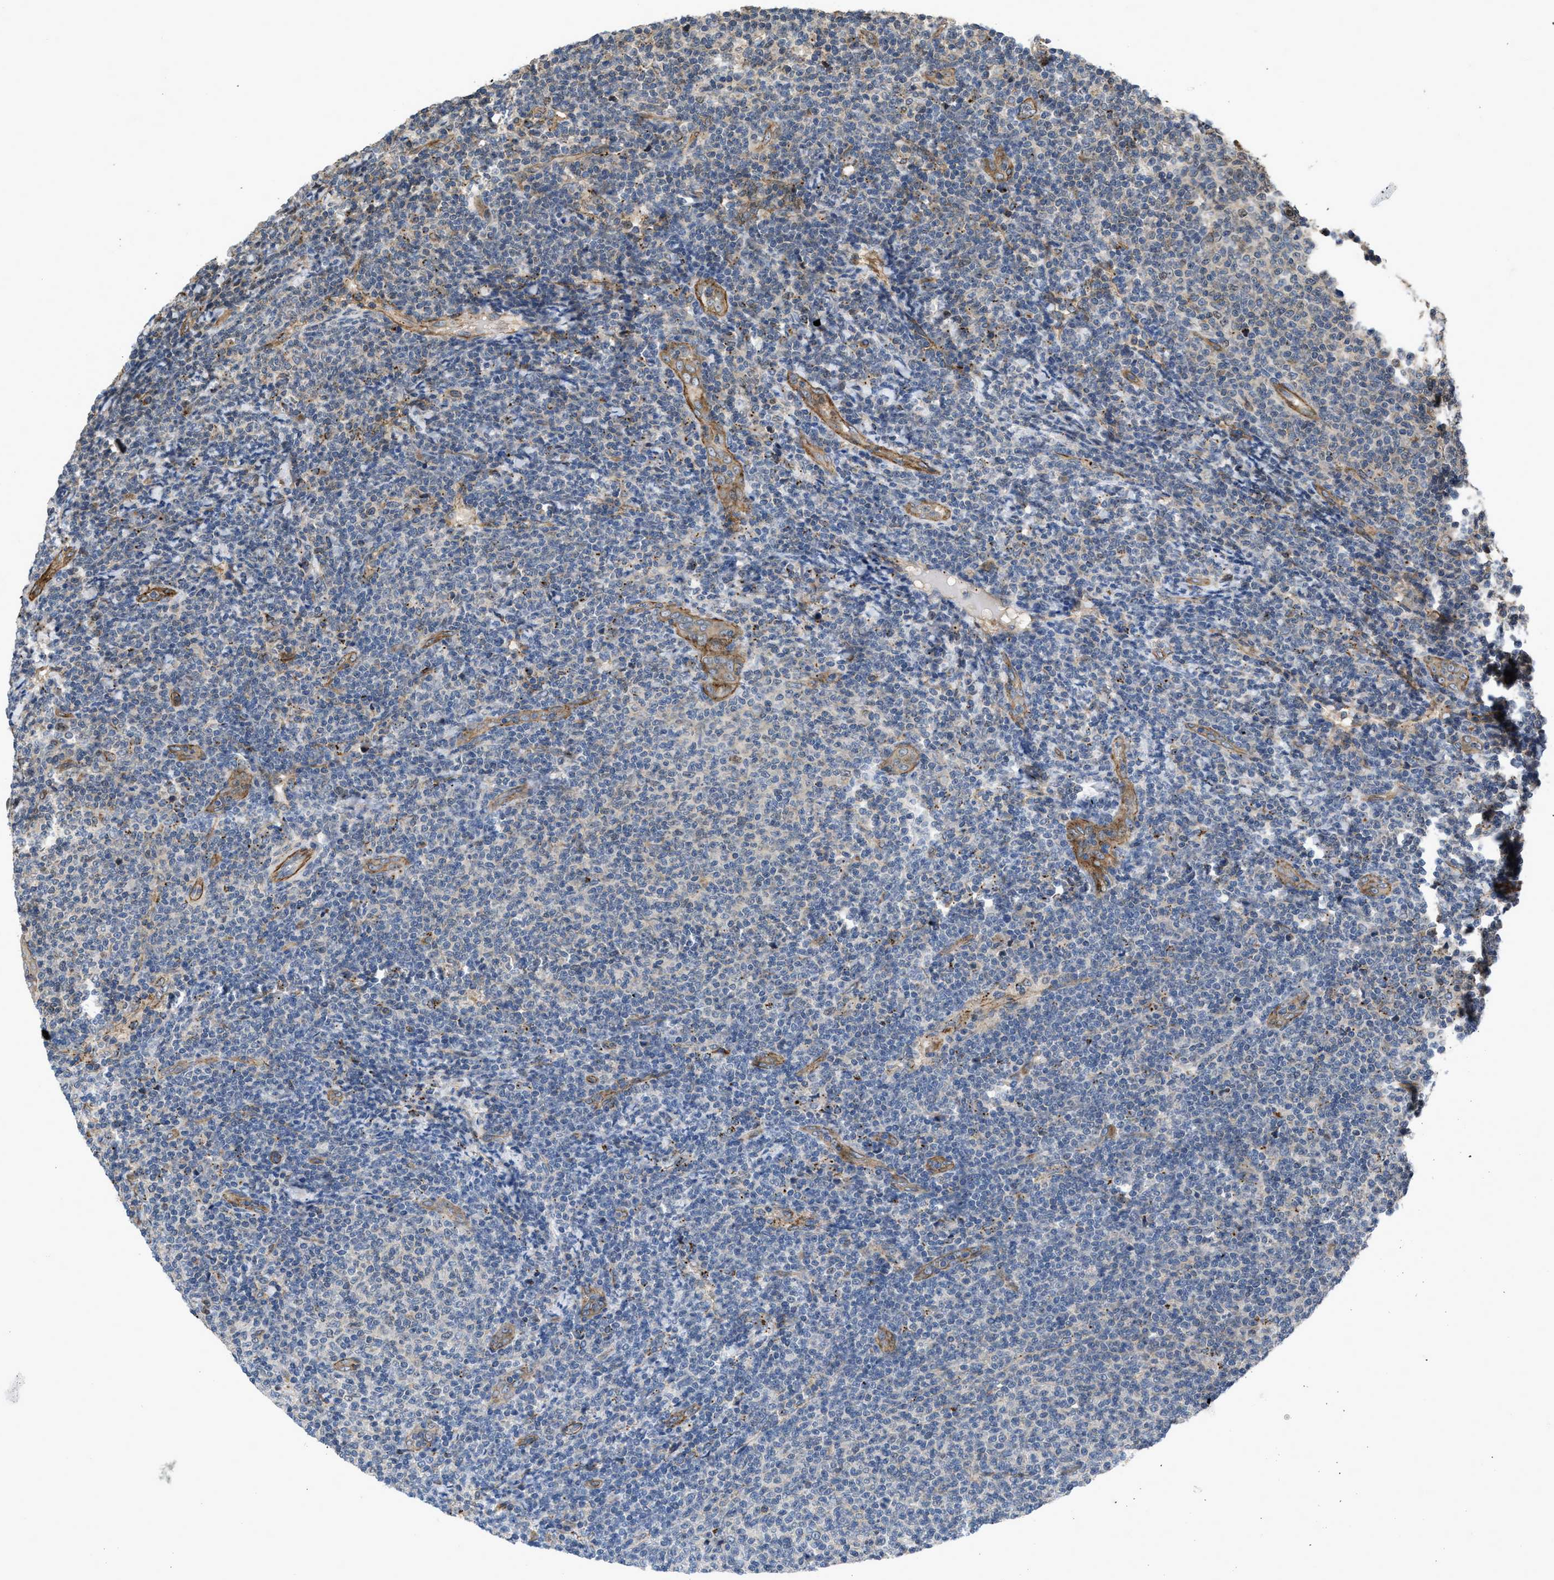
{"staining": {"intensity": "negative", "quantity": "none", "location": "none"}, "tissue": "lymphoma", "cell_type": "Tumor cells", "image_type": "cancer", "snomed": [{"axis": "morphology", "description": "Malignant lymphoma, non-Hodgkin's type, Low grade"}, {"axis": "topography", "description": "Lymph node"}], "caption": "IHC photomicrograph of neoplastic tissue: human low-grade malignant lymphoma, non-Hodgkin's type stained with DAB reveals no significant protein staining in tumor cells.", "gene": "GPATCH2L", "patient": {"sex": "male", "age": 66}}